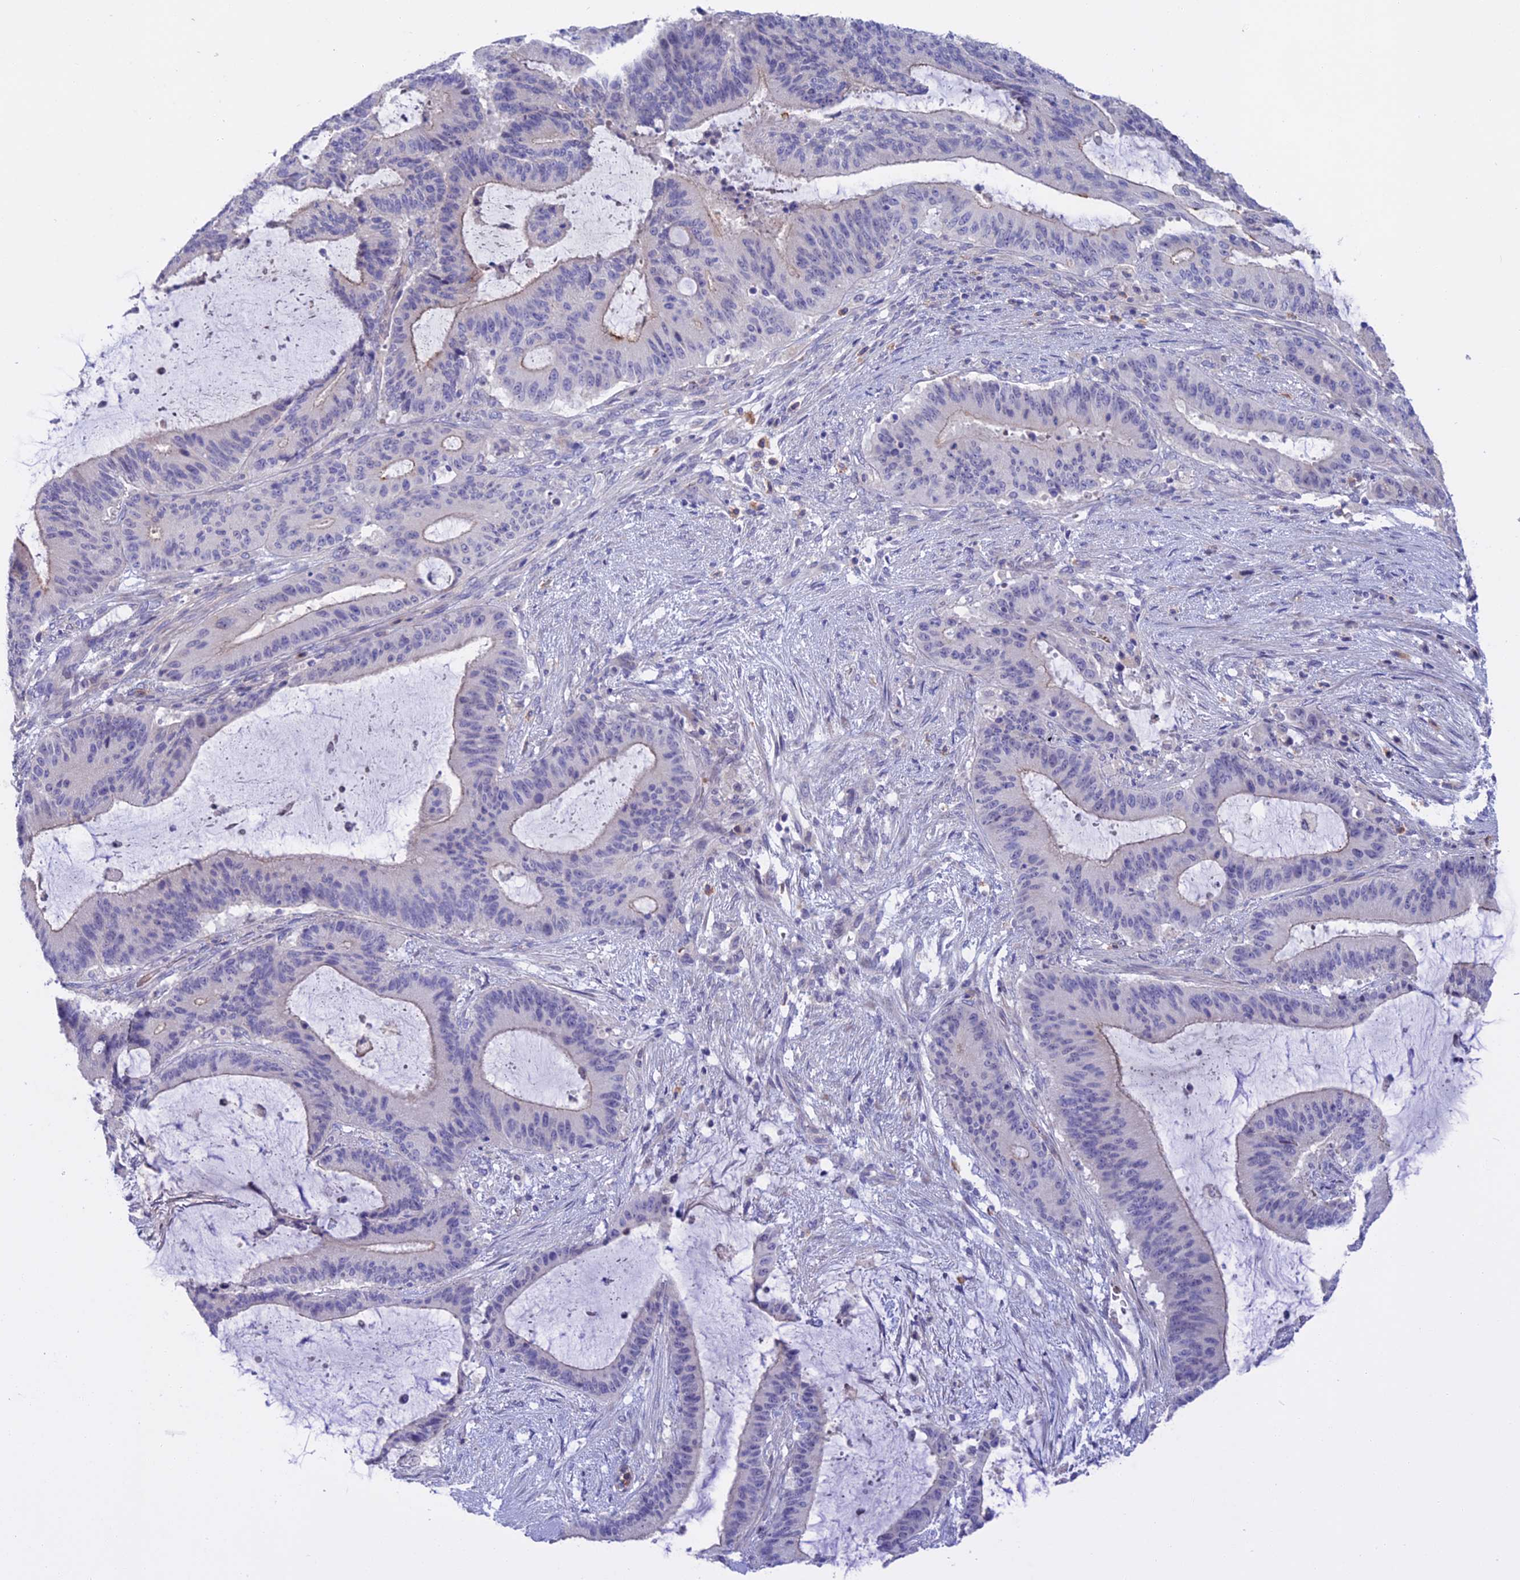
{"staining": {"intensity": "negative", "quantity": "none", "location": "none"}, "tissue": "liver cancer", "cell_type": "Tumor cells", "image_type": "cancer", "snomed": [{"axis": "morphology", "description": "Normal tissue, NOS"}, {"axis": "morphology", "description": "Cholangiocarcinoma"}, {"axis": "topography", "description": "Liver"}, {"axis": "topography", "description": "Peripheral nerve tissue"}], "caption": "The micrograph exhibits no staining of tumor cells in cholangiocarcinoma (liver).", "gene": "SLC2A6", "patient": {"sex": "female", "age": 73}}